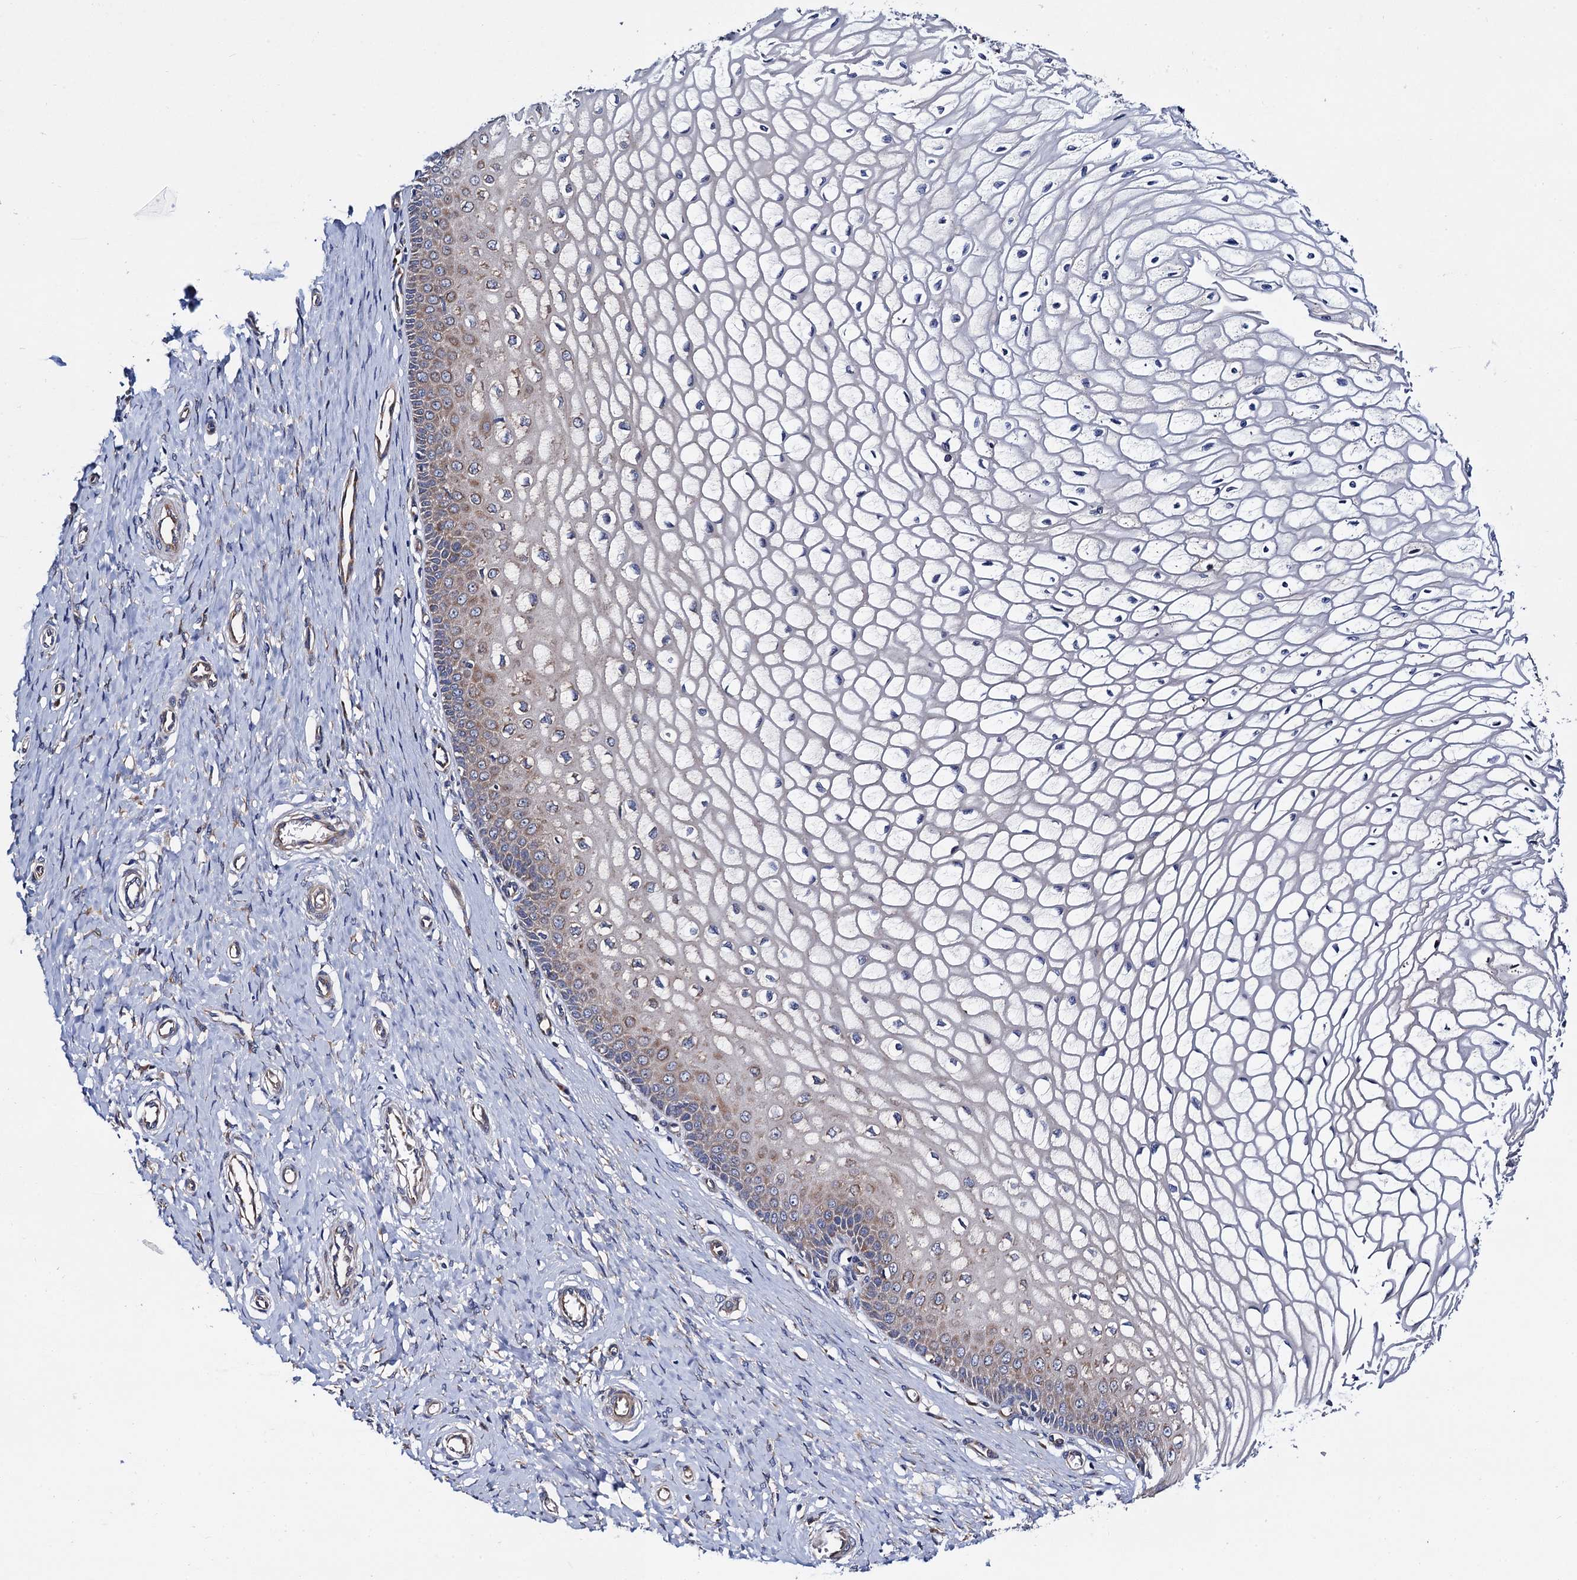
{"staining": {"intensity": "weak", "quantity": ">75%", "location": "cytoplasmic/membranous"}, "tissue": "cervix", "cell_type": "Glandular cells", "image_type": "normal", "snomed": [{"axis": "morphology", "description": "Normal tissue, NOS"}, {"axis": "topography", "description": "Cervix"}], "caption": "Immunohistochemistry (DAB (3,3'-diaminobenzidine)) staining of benign cervix displays weak cytoplasmic/membranous protein expression in approximately >75% of glandular cells.", "gene": "MRPL48", "patient": {"sex": "female", "age": 55}}